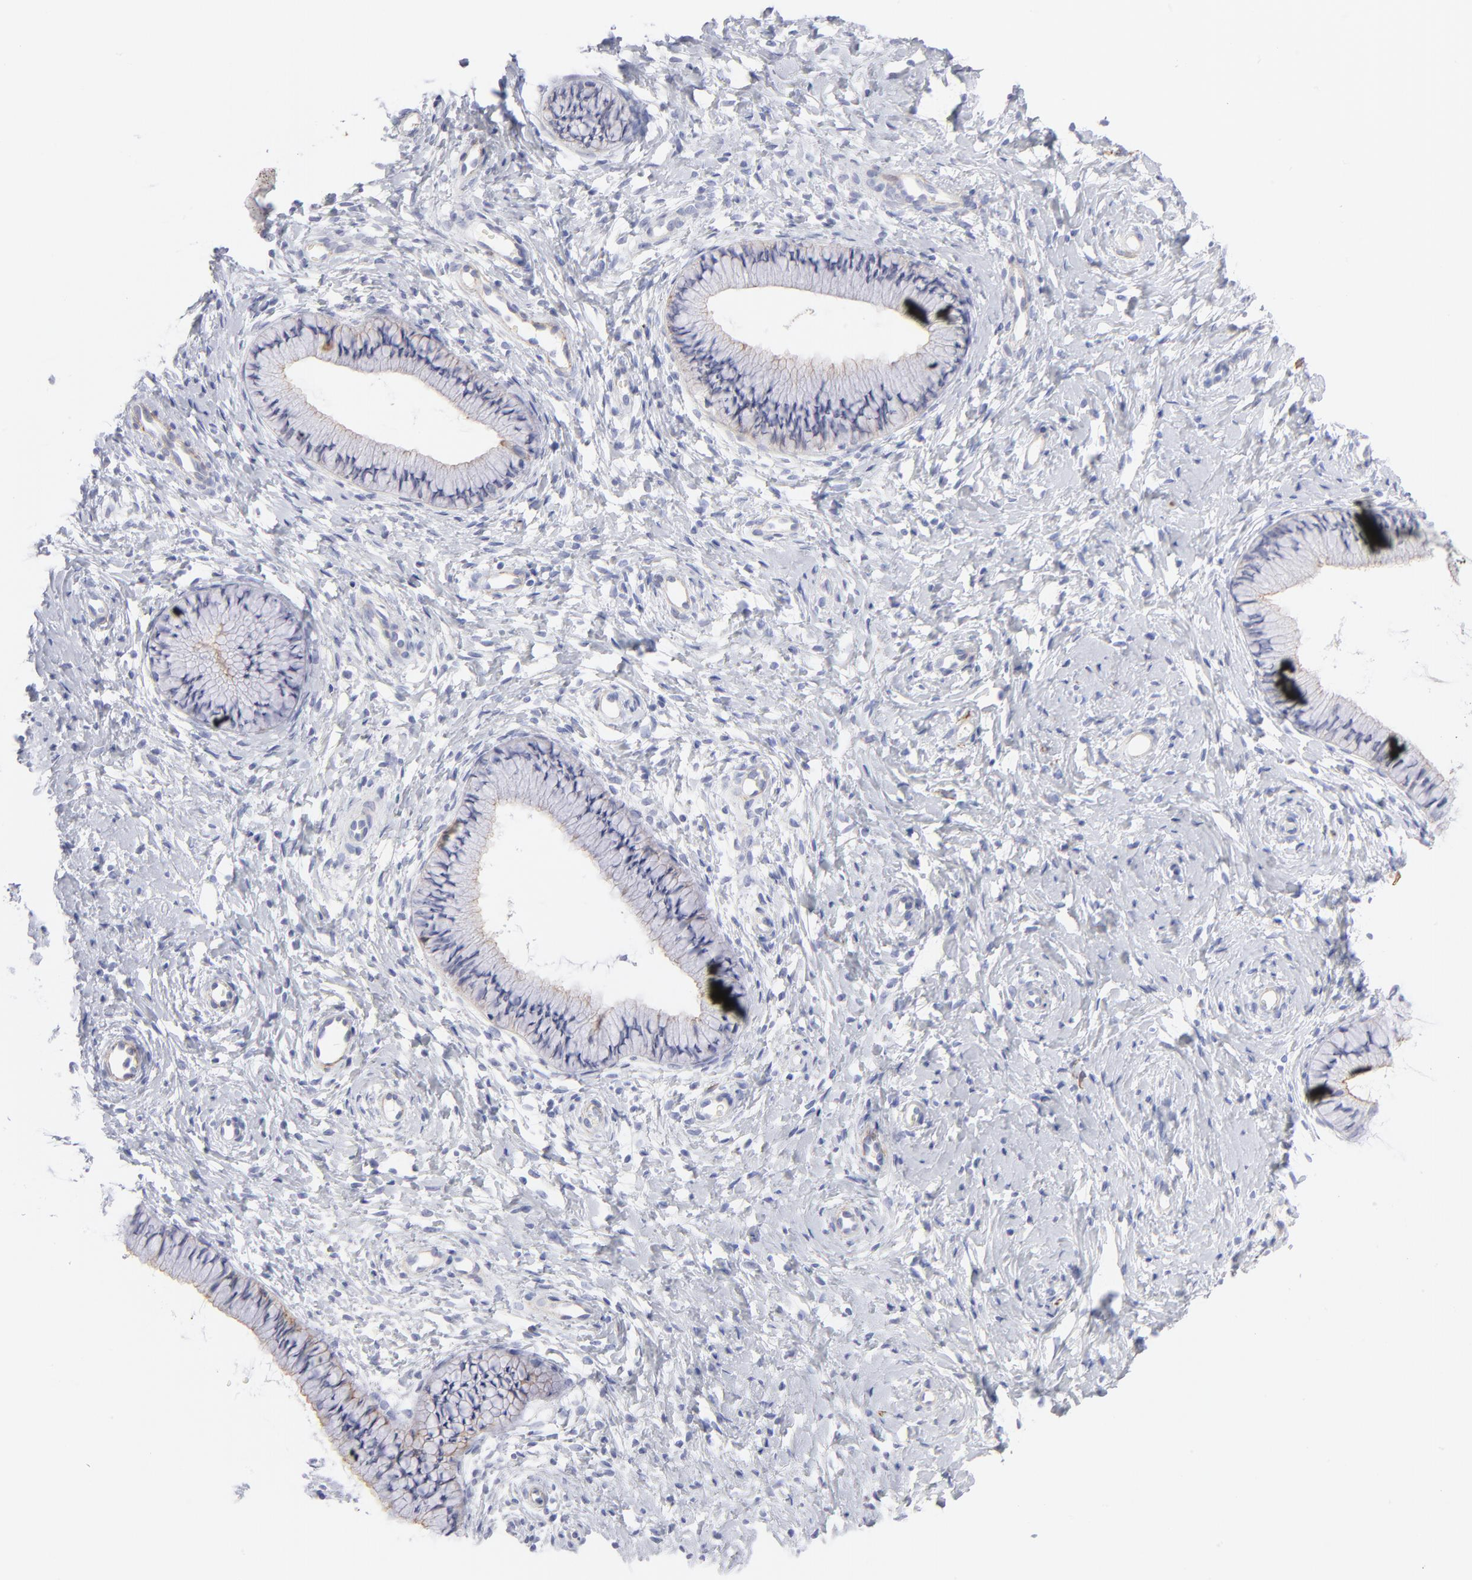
{"staining": {"intensity": "weak", "quantity": ">75%", "location": "cytoplasmic/membranous"}, "tissue": "cervix", "cell_type": "Glandular cells", "image_type": "normal", "snomed": [{"axis": "morphology", "description": "Normal tissue, NOS"}, {"axis": "topography", "description": "Cervix"}], "caption": "This is a histology image of immunohistochemistry staining of benign cervix, which shows weak staining in the cytoplasmic/membranous of glandular cells.", "gene": "ACTA2", "patient": {"sex": "female", "age": 46}}